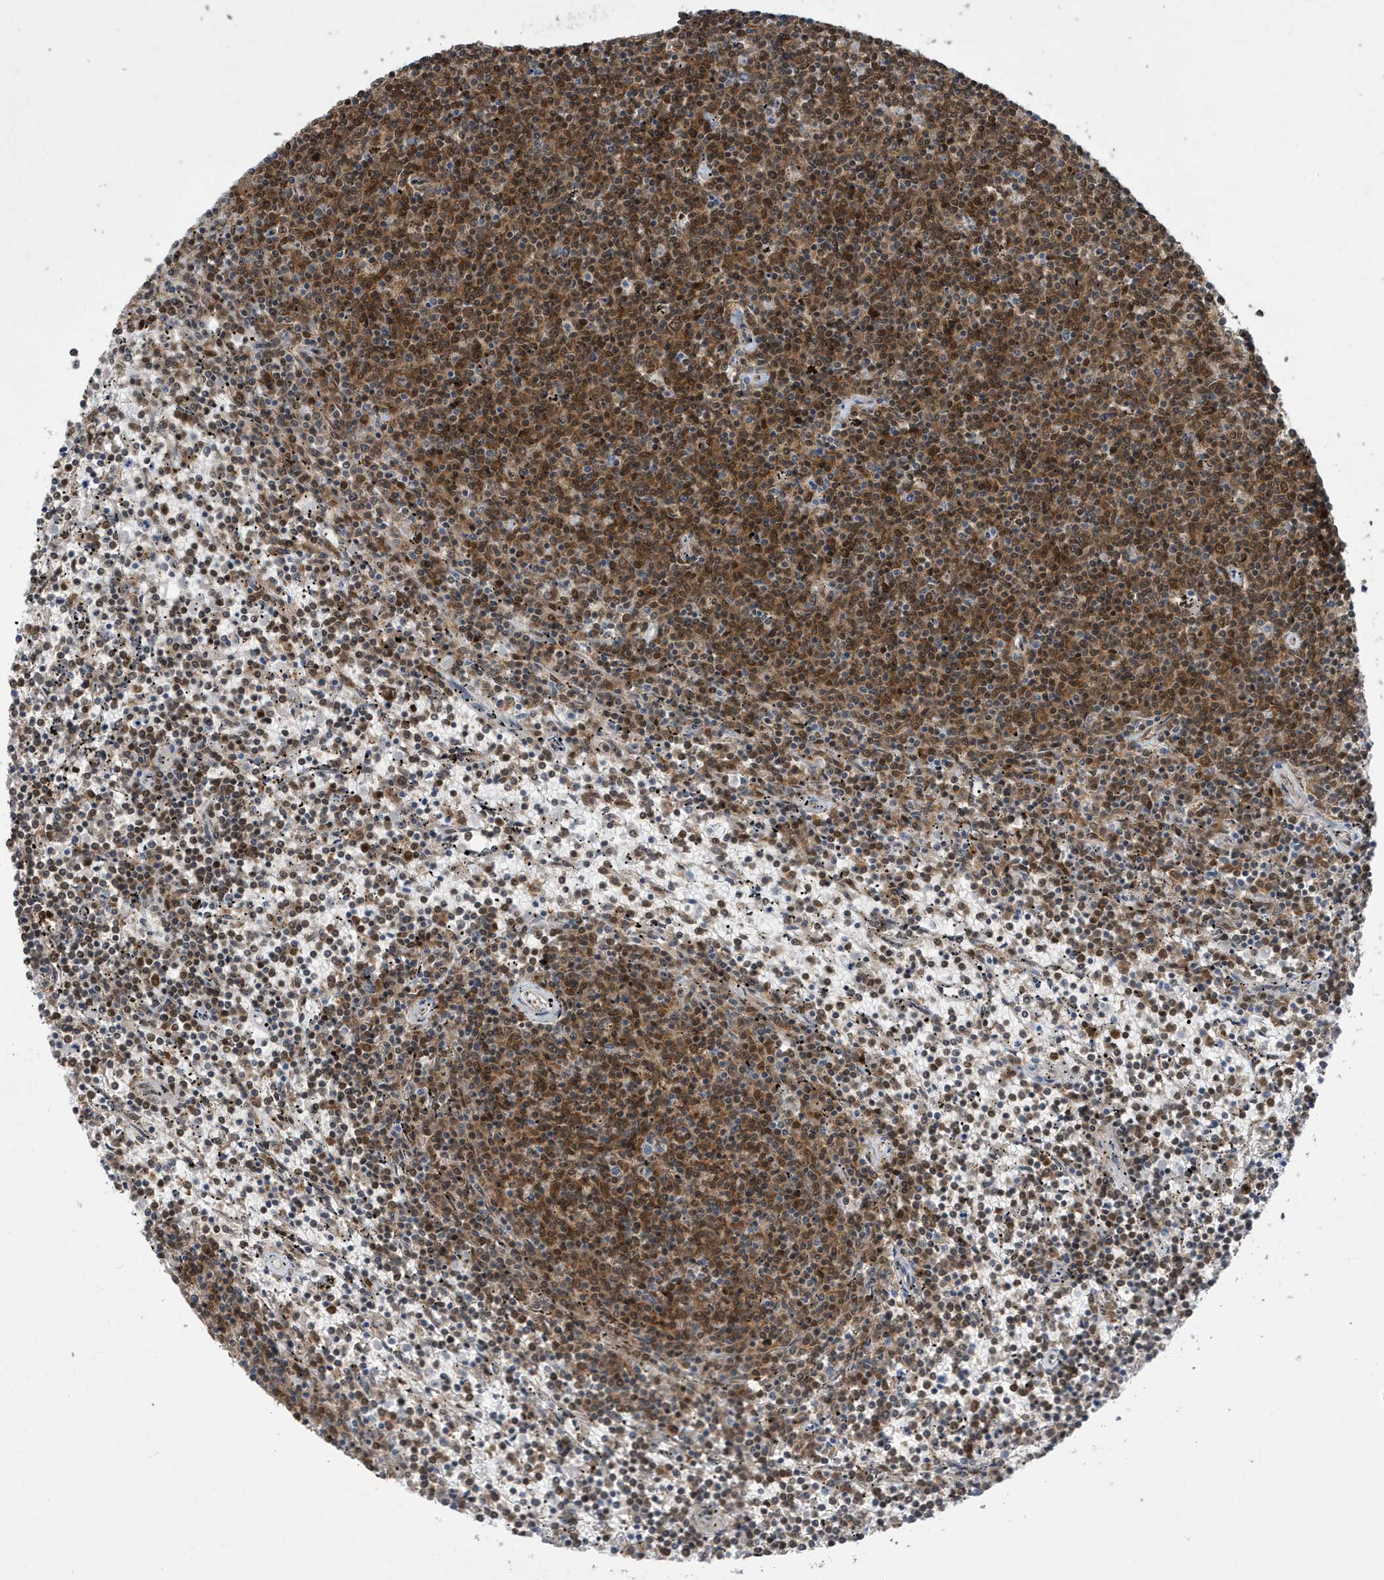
{"staining": {"intensity": "moderate", "quantity": ">75%", "location": "cytoplasmic/membranous,nuclear"}, "tissue": "lymphoma", "cell_type": "Tumor cells", "image_type": "cancer", "snomed": [{"axis": "morphology", "description": "Malignant lymphoma, non-Hodgkin's type, Low grade"}, {"axis": "topography", "description": "Spleen"}], "caption": "Immunohistochemical staining of human low-grade malignant lymphoma, non-Hodgkin's type shows medium levels of moderate cytoplasmic/membranous and nuclear protein positivity in approximately >75% of tumor cells.", "gene": "UBQLN1", "patient": {"sex": "female", "age": 50}}